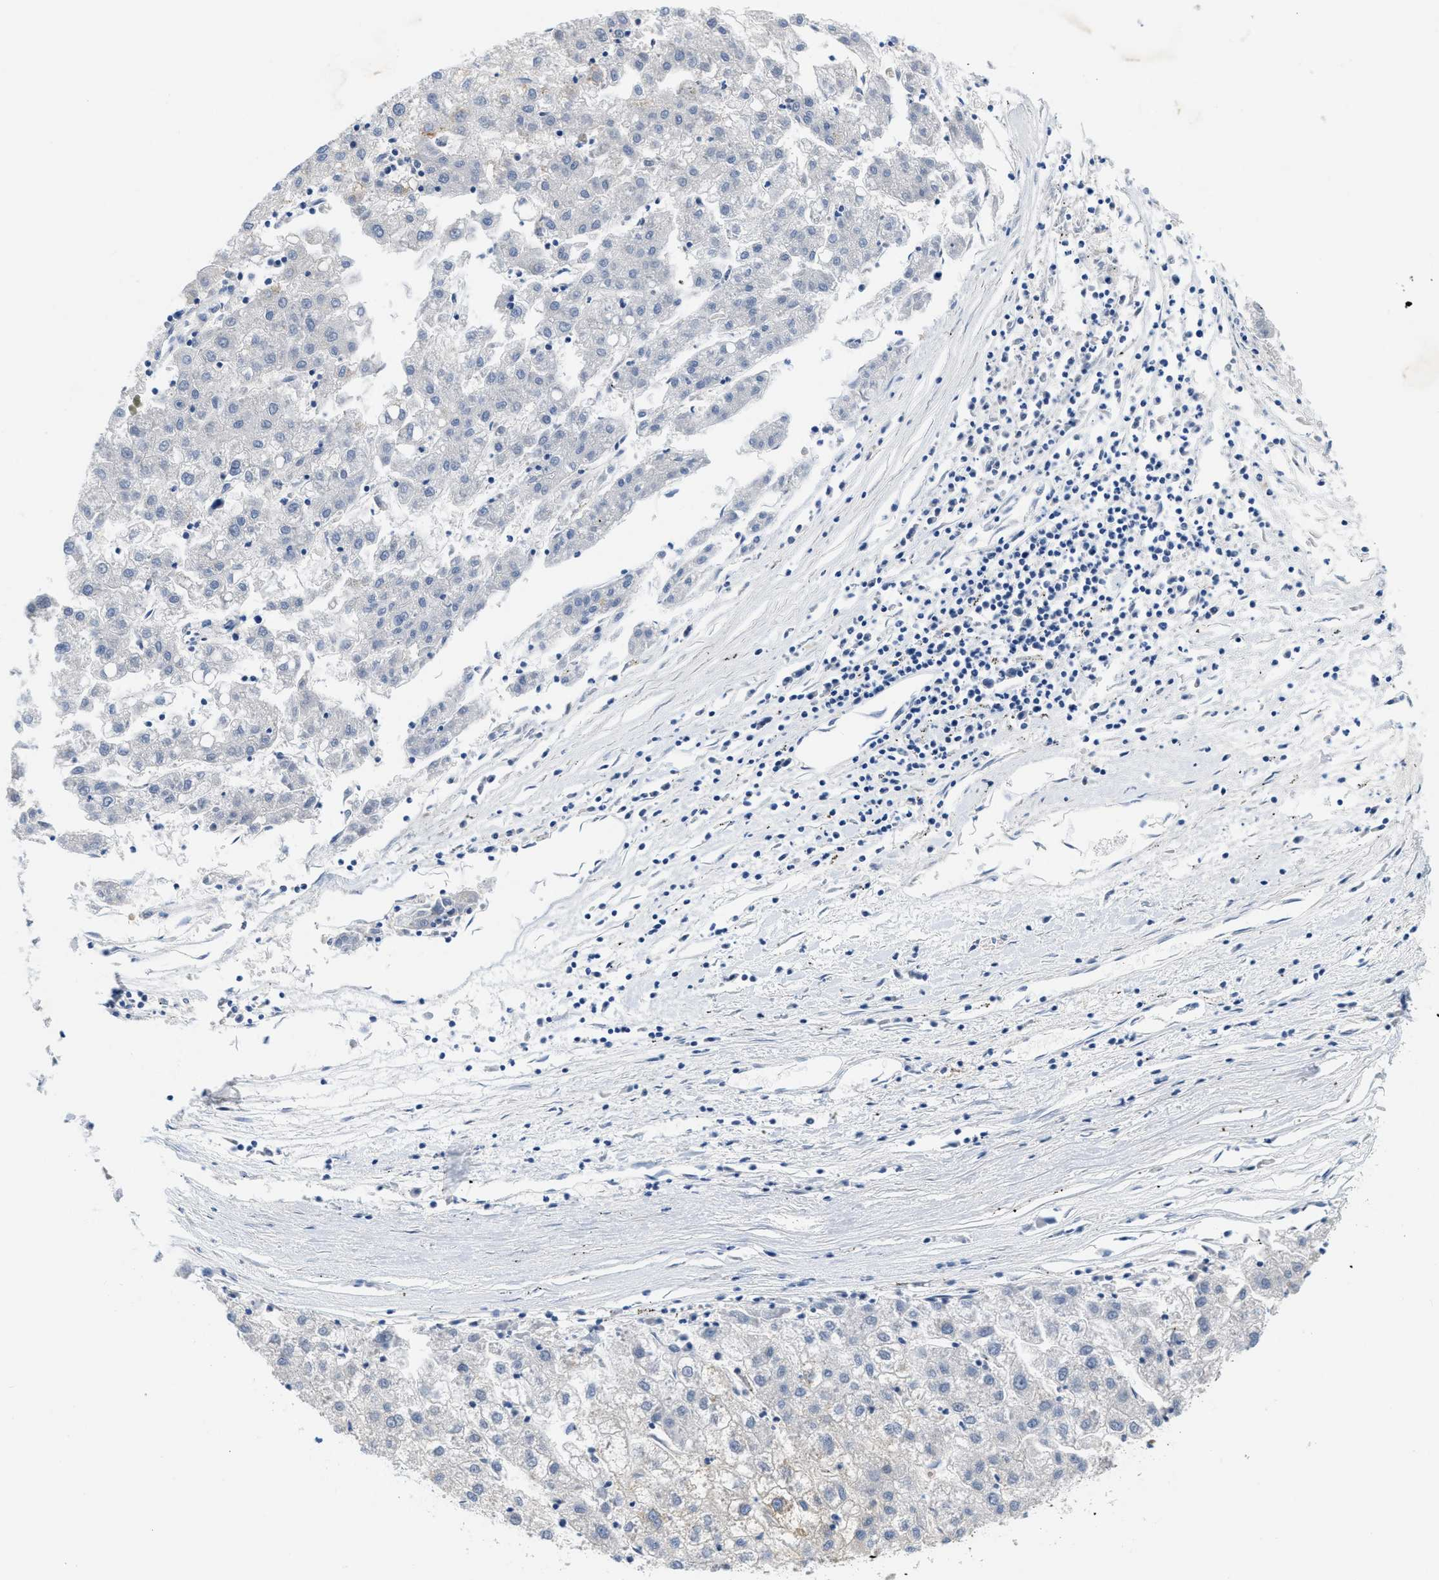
{"staining": {"intensity": "negative", "quantity": "none", "location": "none"}, "tissue": "liver cancer", "cell_type": "Tumor cells", "image_type": "cancer", "snomed": [{"axis": "morphology", "description": "Carcinoma, Hepatocellular, NOS"}, {"axis": "topography", "description": "Liver"}], "caption": "There is no significant positivity in tumor cells of liver cancer (hepatocellular carcinoma).", "gene": "KCNJ5", "patient": {"sex": "male", "age": 72}}